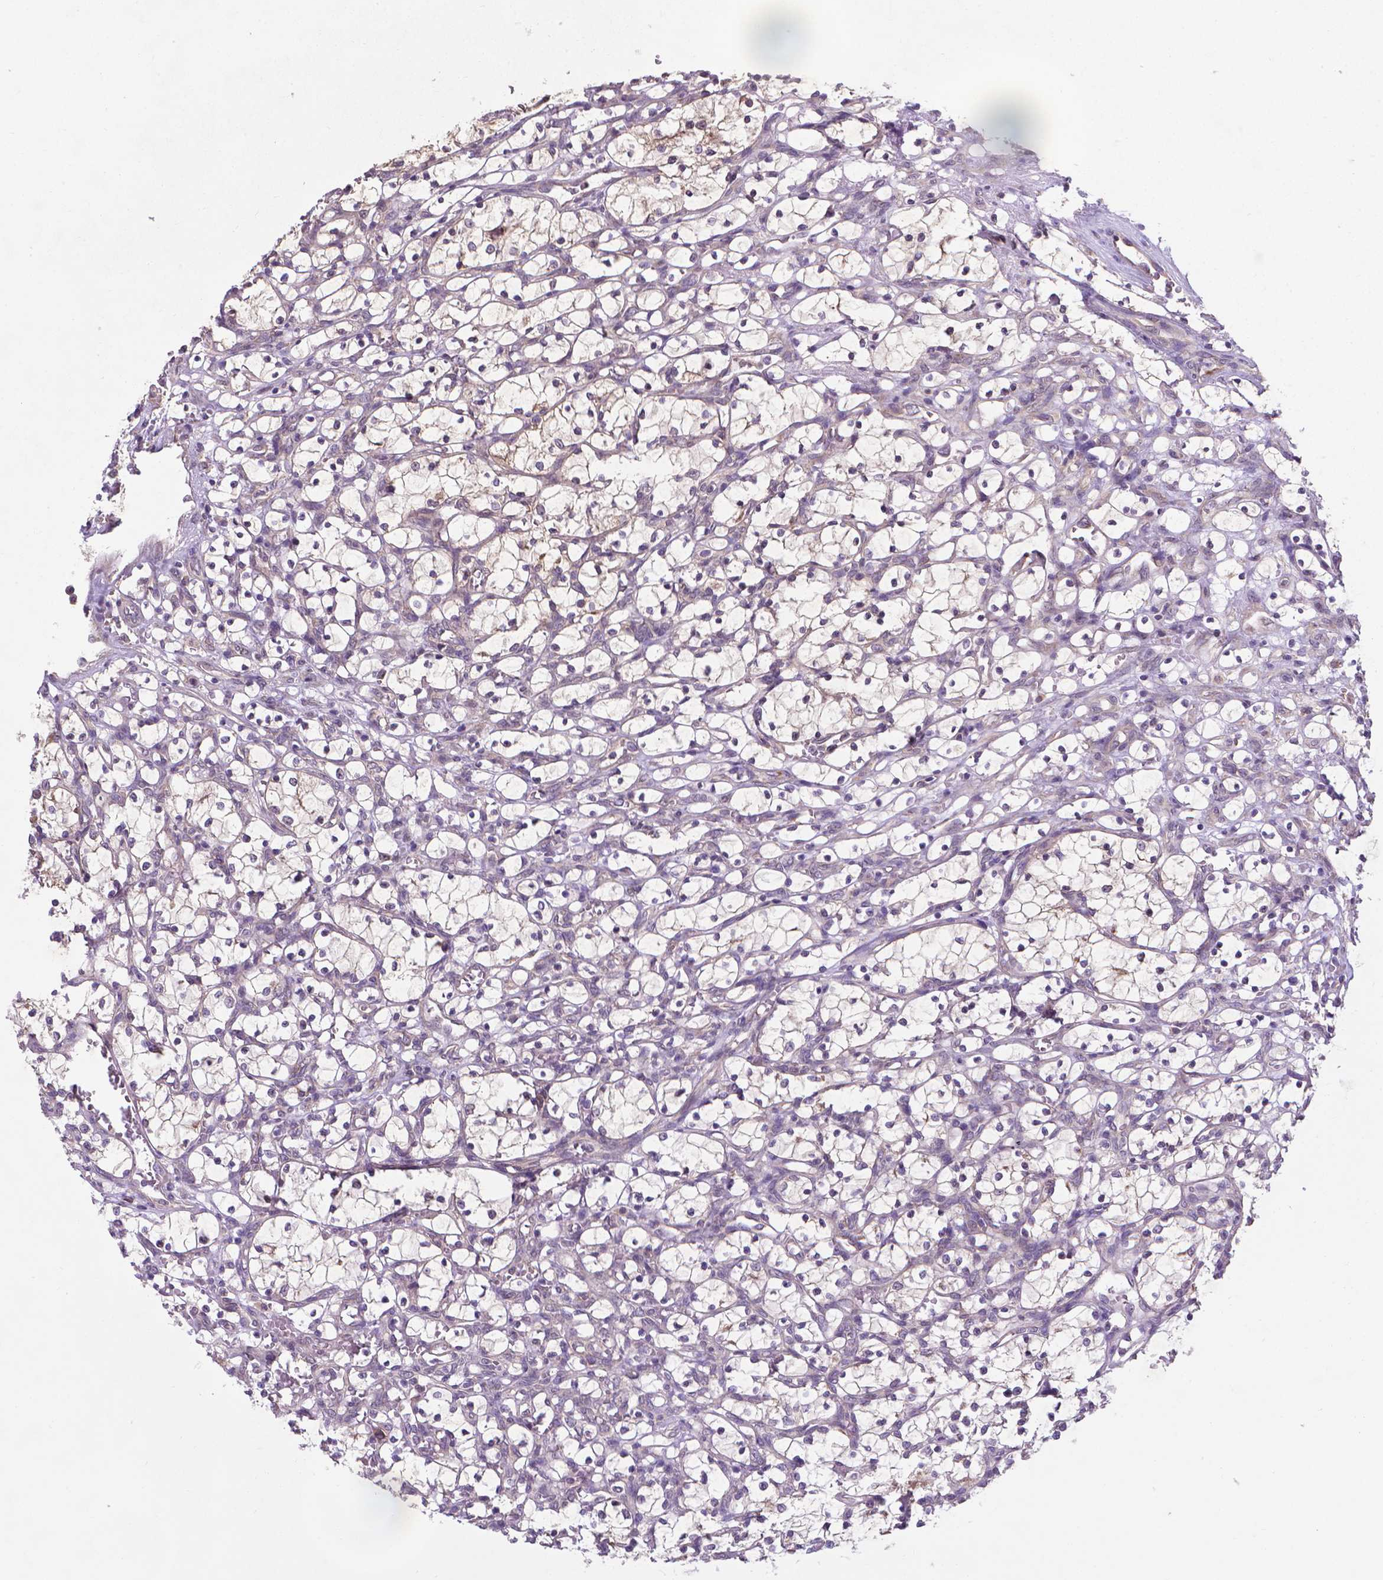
{"staining": {"intensity": "negative", "quantity": "none", "location": "none"}, "tissue": "renal cancer", "cell_type": "Tumor cells", "image_type": "cancer", "snomed": [{"axis": "morphology", "description": "Adenocarcinoma, NOS"}, {"axis": "topography", "description": "Kidney"}], "caption": "The IHC photomicrograph has no significant expression in tumor cells of renal cancer (adenocarcinoma) tissue.", "gene": "GPR63", "patient": {"sex": "female", "age": 69}}